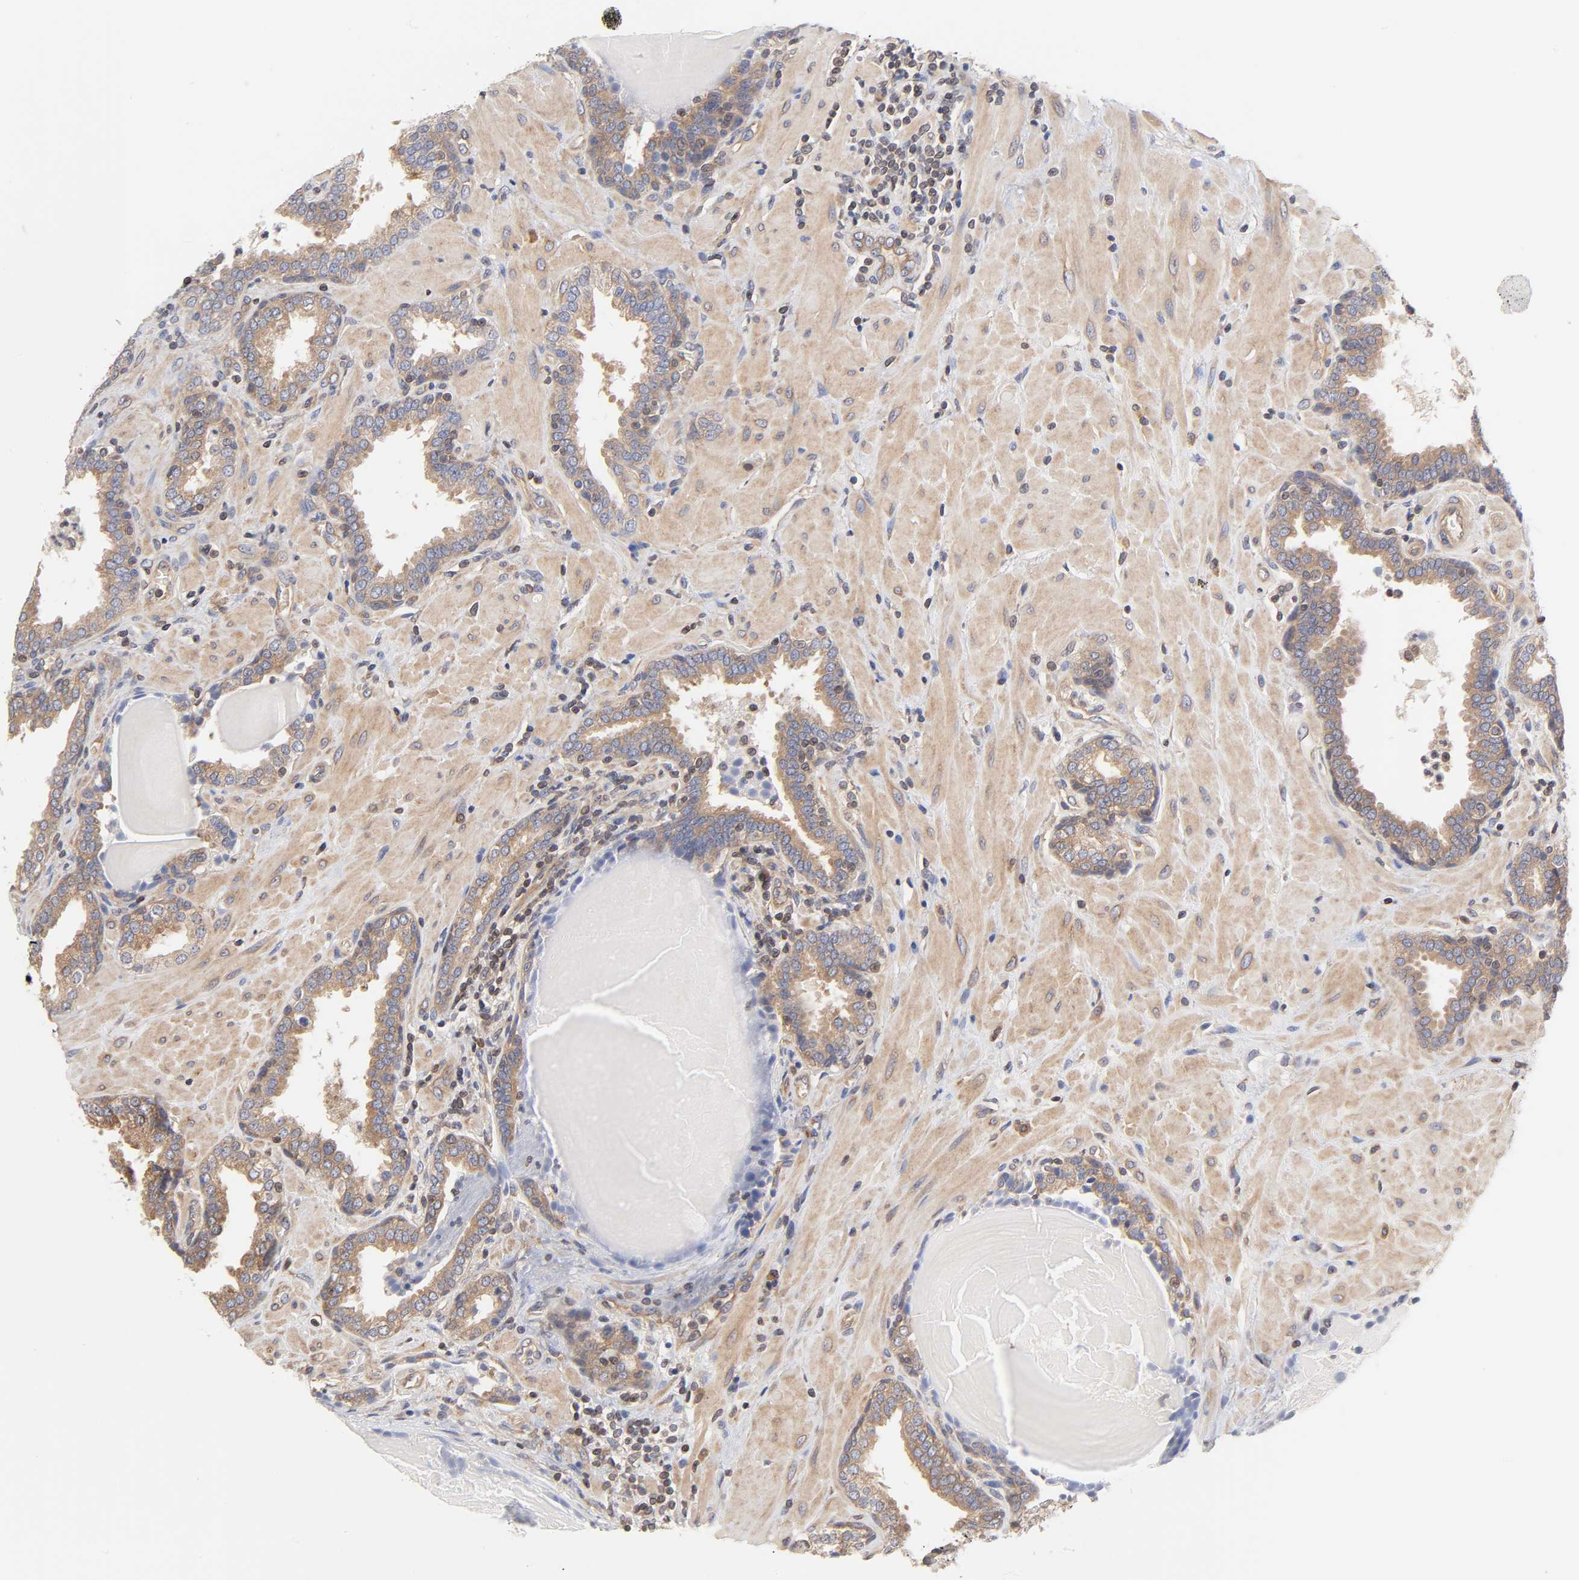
{"staining": {"intensity": "moderate", "quantity": ">75%", "location": "cytoplasmic/membranous"}, "tissue": "prostate", "cell_type": "Glandular cells", "image_type": "normal", "snomed": [{"axis": "morphology", "description": "Normal tissue, NOS"}, {"axis": "topography", "description": "Prostate"}], "caption": "Prostate stained with DAB immunohistochemistry (IHC) reveals medium levels of moderate cytoplasmic/membranous expression in about >75% of glandular cells. Immunohistochemistry stains the protein in brown and the nuclei are stained blue.", "gene": "STRN3", "patient": {"sex": "male", "age": 51}}